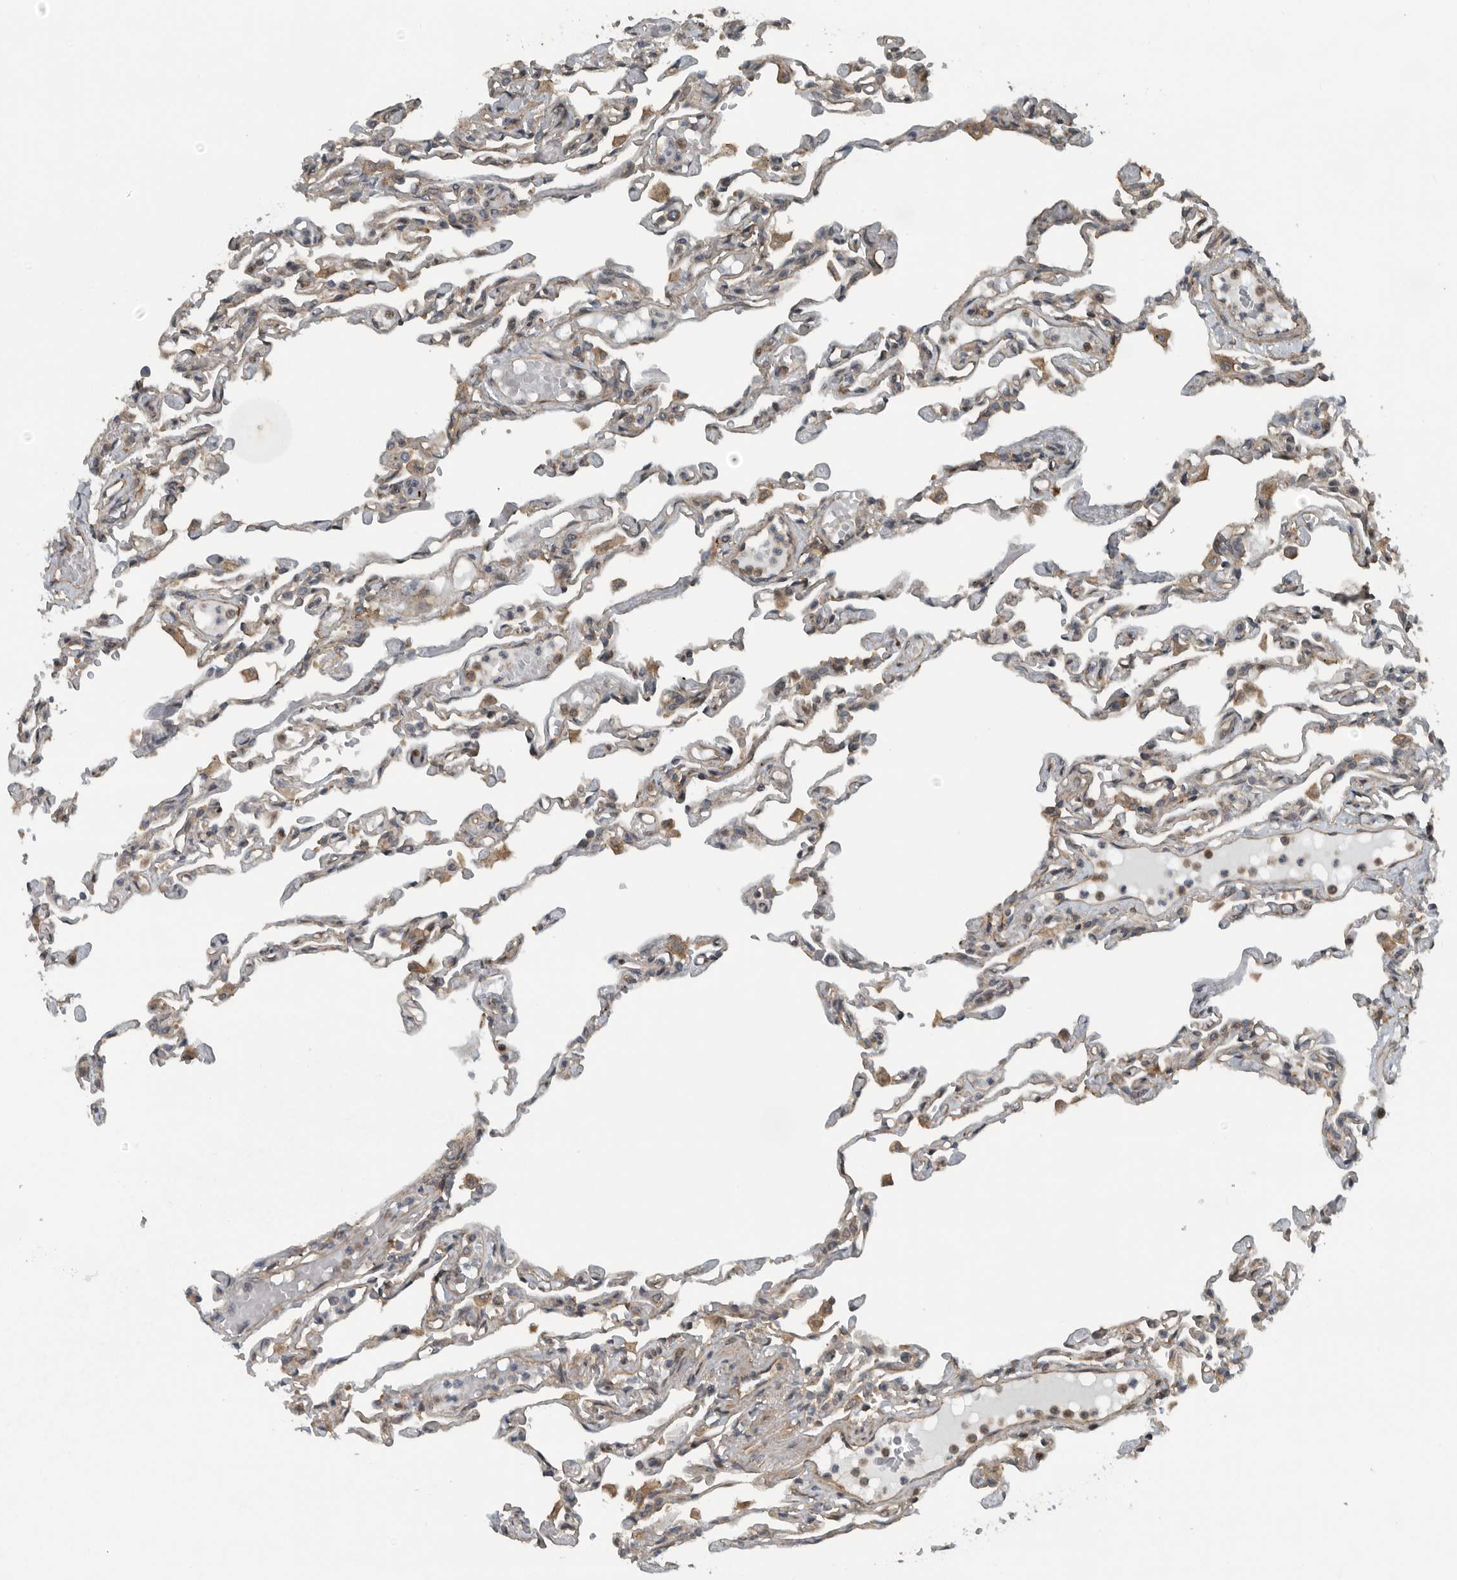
{"staining": {"intensity": "weak", "quantity": "<25%", "location": "cytoplasmic/membranous"}, "tissue": "lung", "cell_type": "Alveolar cells", "image_type": "normal", "snomed": [{"axis": "morphology", "description": "Normal tissue, NOS"}, {"axis": "topography", "description": "Lung"}], "caption": "An immunohistochemistry (IHC) image of normal lung is shown. There is no staining in alveolar cells of lung.", "gene": "AMFR", "patient": {"sex": "male", "age": 21}}